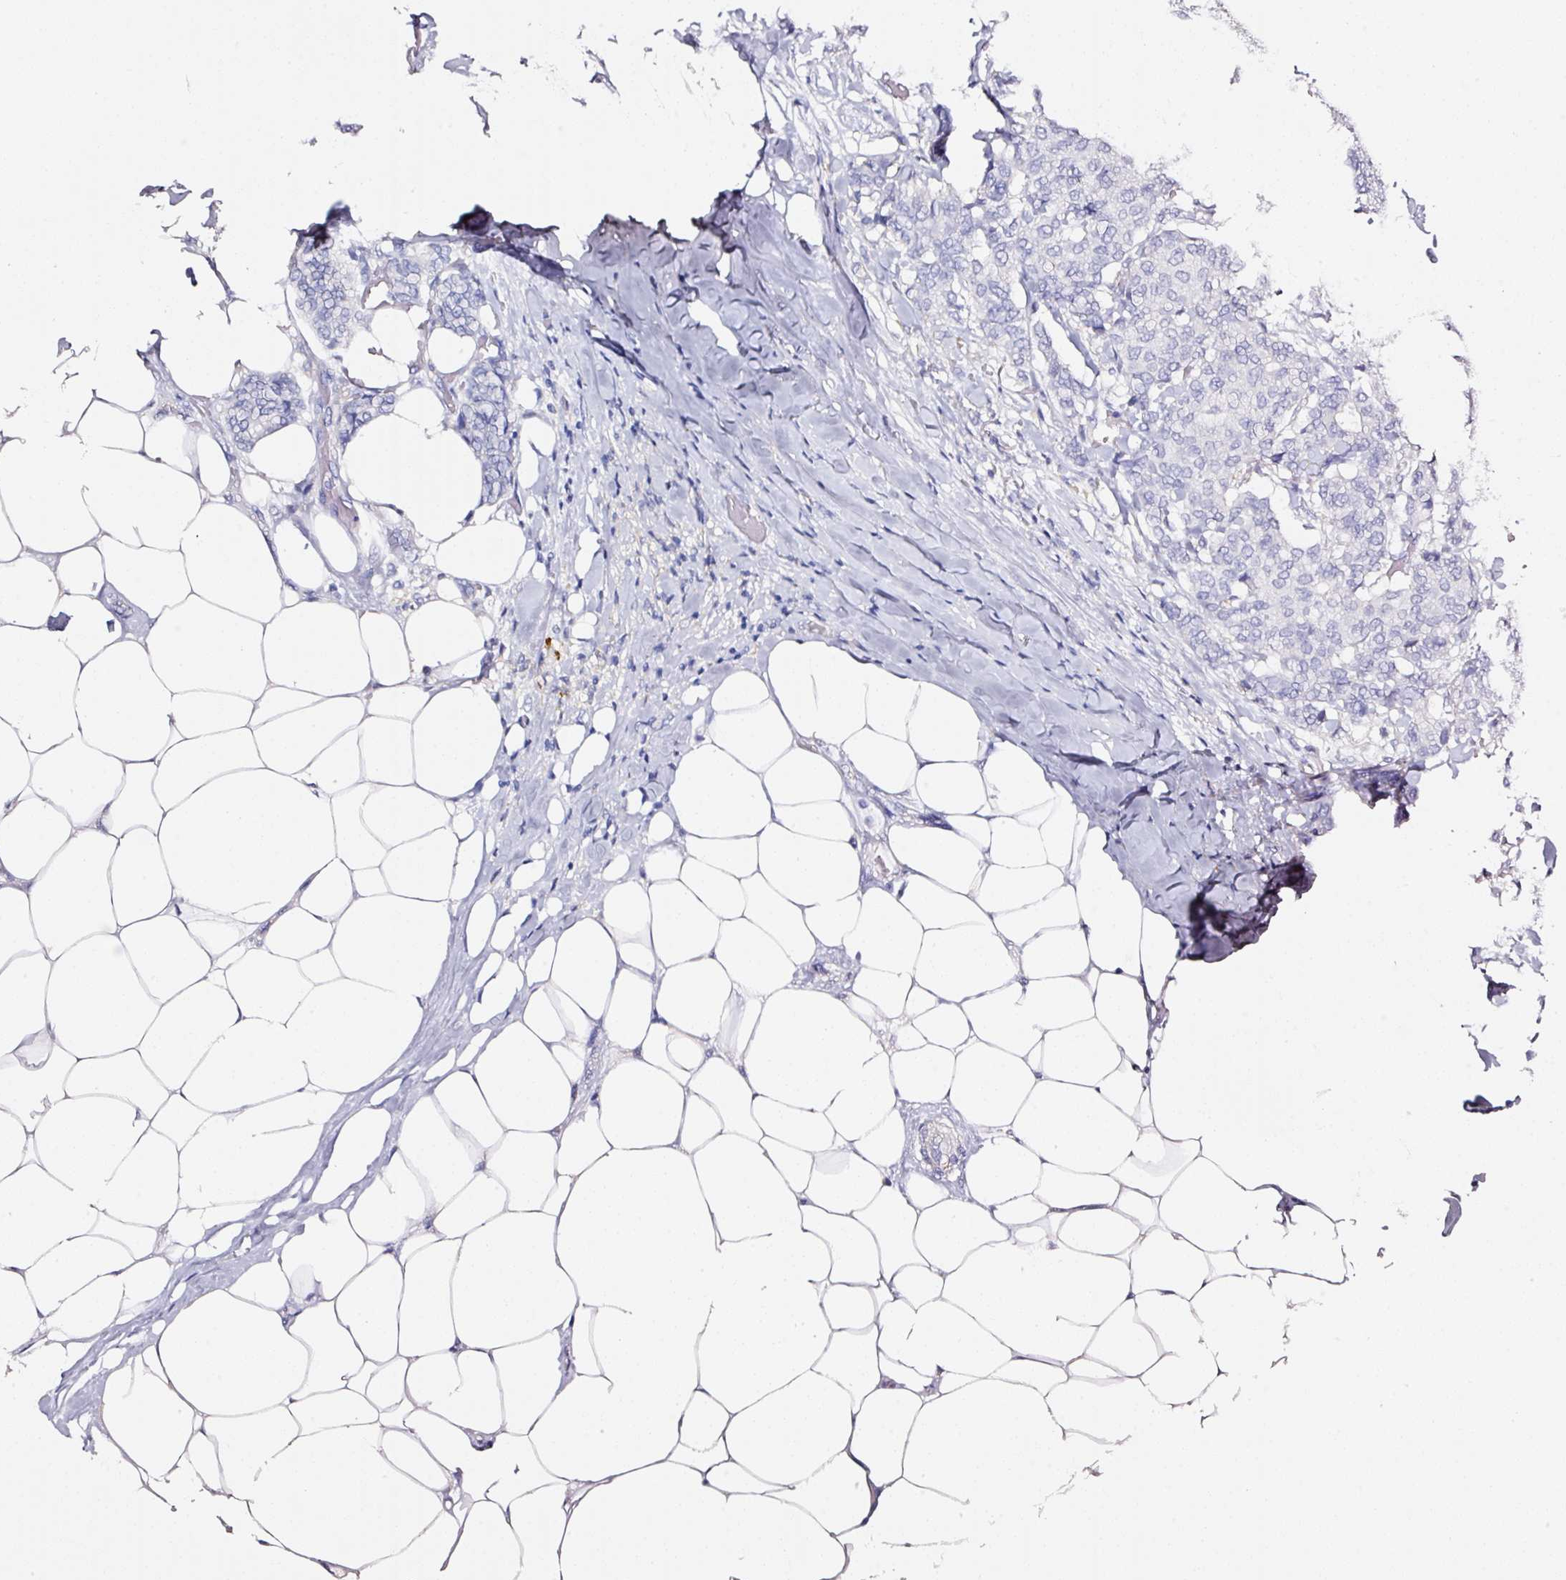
{"staining": {"intensity": "negative", "quantity": "none", "location": "none"}, "tissue": "breast cancer", "cell_type": "Tumor cells", "image_type": "cancer", "snomed": [{"axis": "morphology", "description": "Duct carcinoma"}, {"axis": "topography", "description": "Breast"}], "caption": "Immunohistochemical staining of human breast cancer demonstrates no significant staining in tumor cells.", "gene": "CYB561A3", "patient": {"sex": "female", "age": 75}}